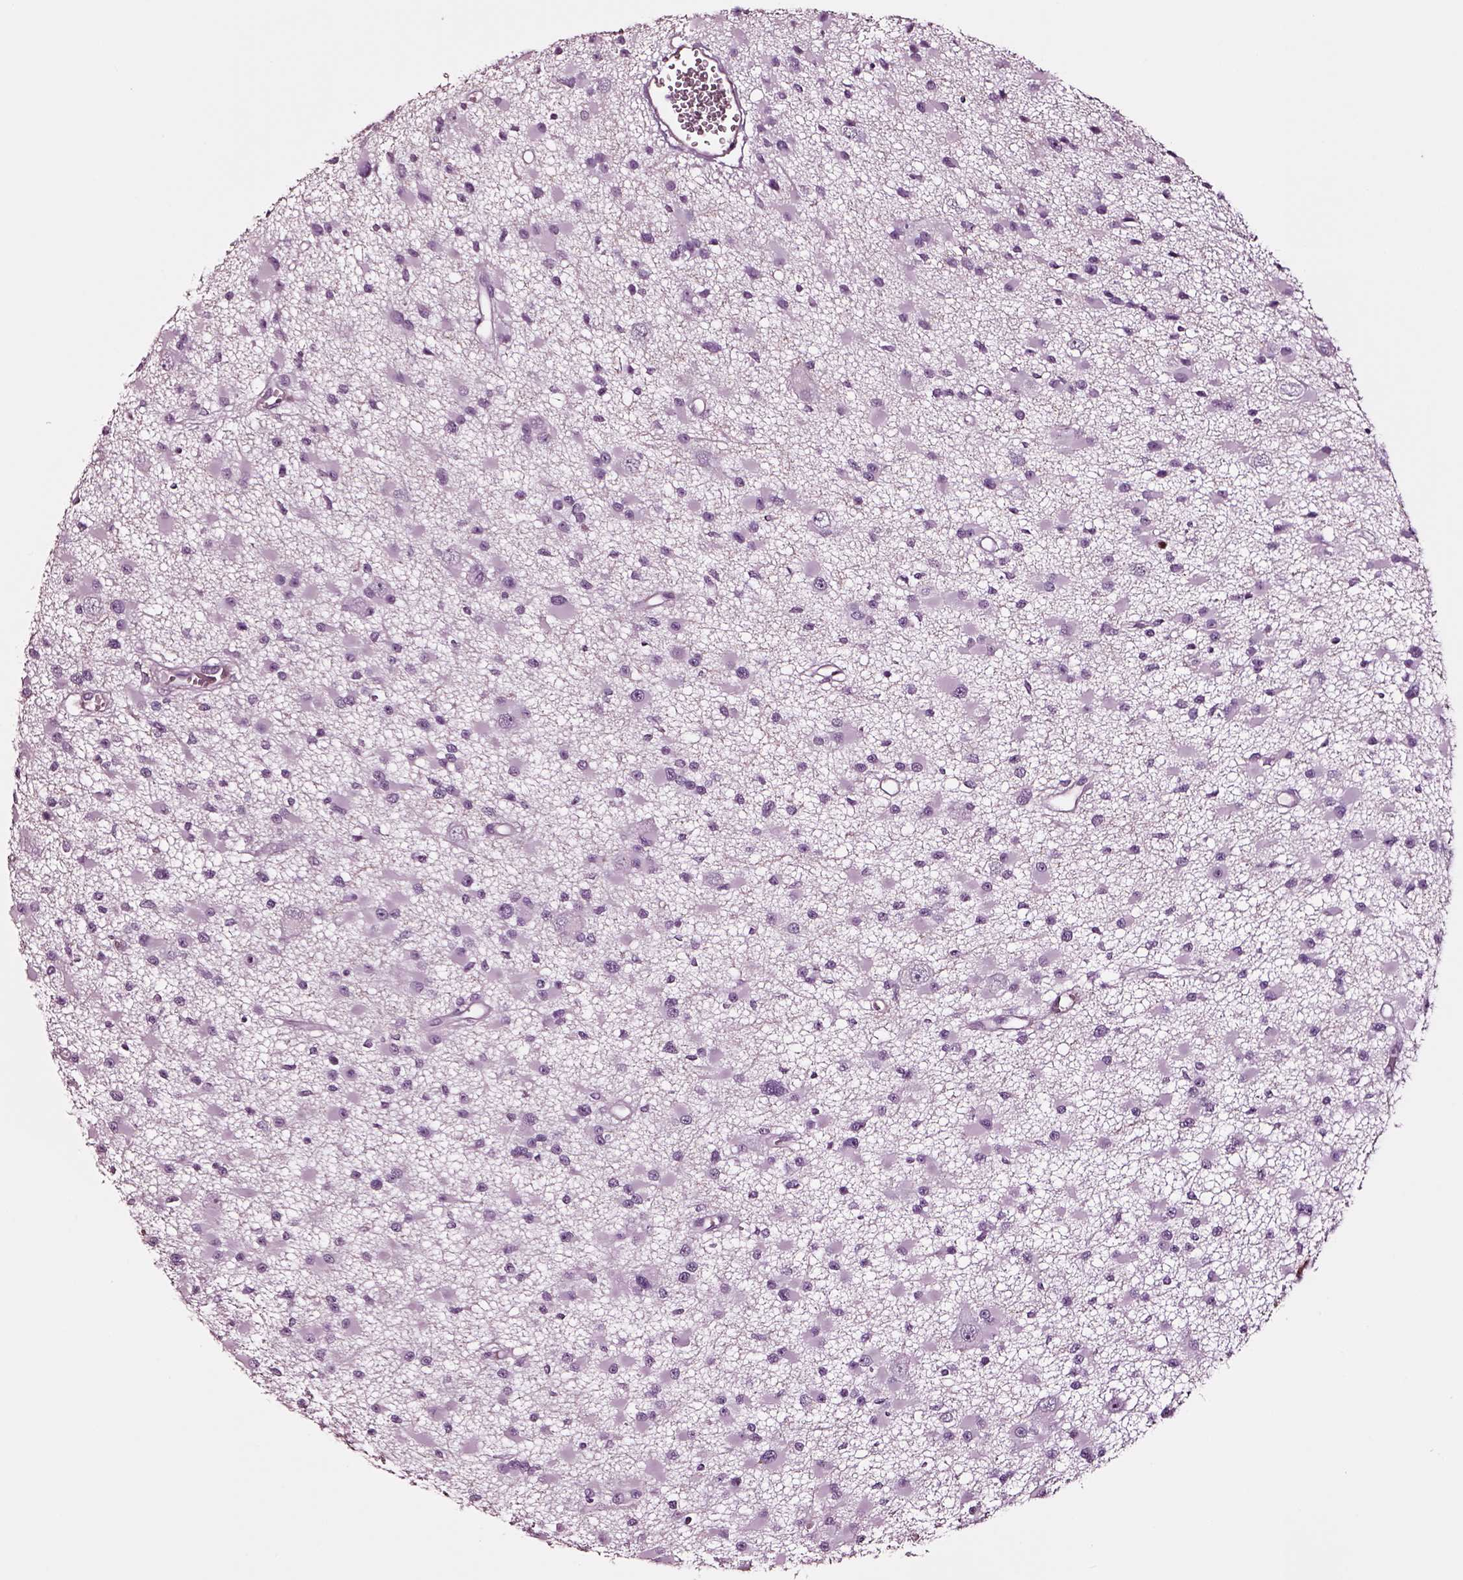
{"staining": {"intensity": "negative", "quantity": "none", "location": "none"}, "tissue": "glioma", "cell_type": "Tumor cells", "image_type": "cancer", "snomed": [{"axis": "morphology", "description": "Glioma, malignant, High grade"}, {"axis": "topography", "description": "Brain"}], "caption": "Immunohistochemistry (IHC) photomicrograph of neoplastic tissue: human high-grade glioma (malignant) stained with DAB exhibits no significant protein positivity in tumor cells.", "gene": "SOX10", "patient": {"sex": "male", "age": 54}}